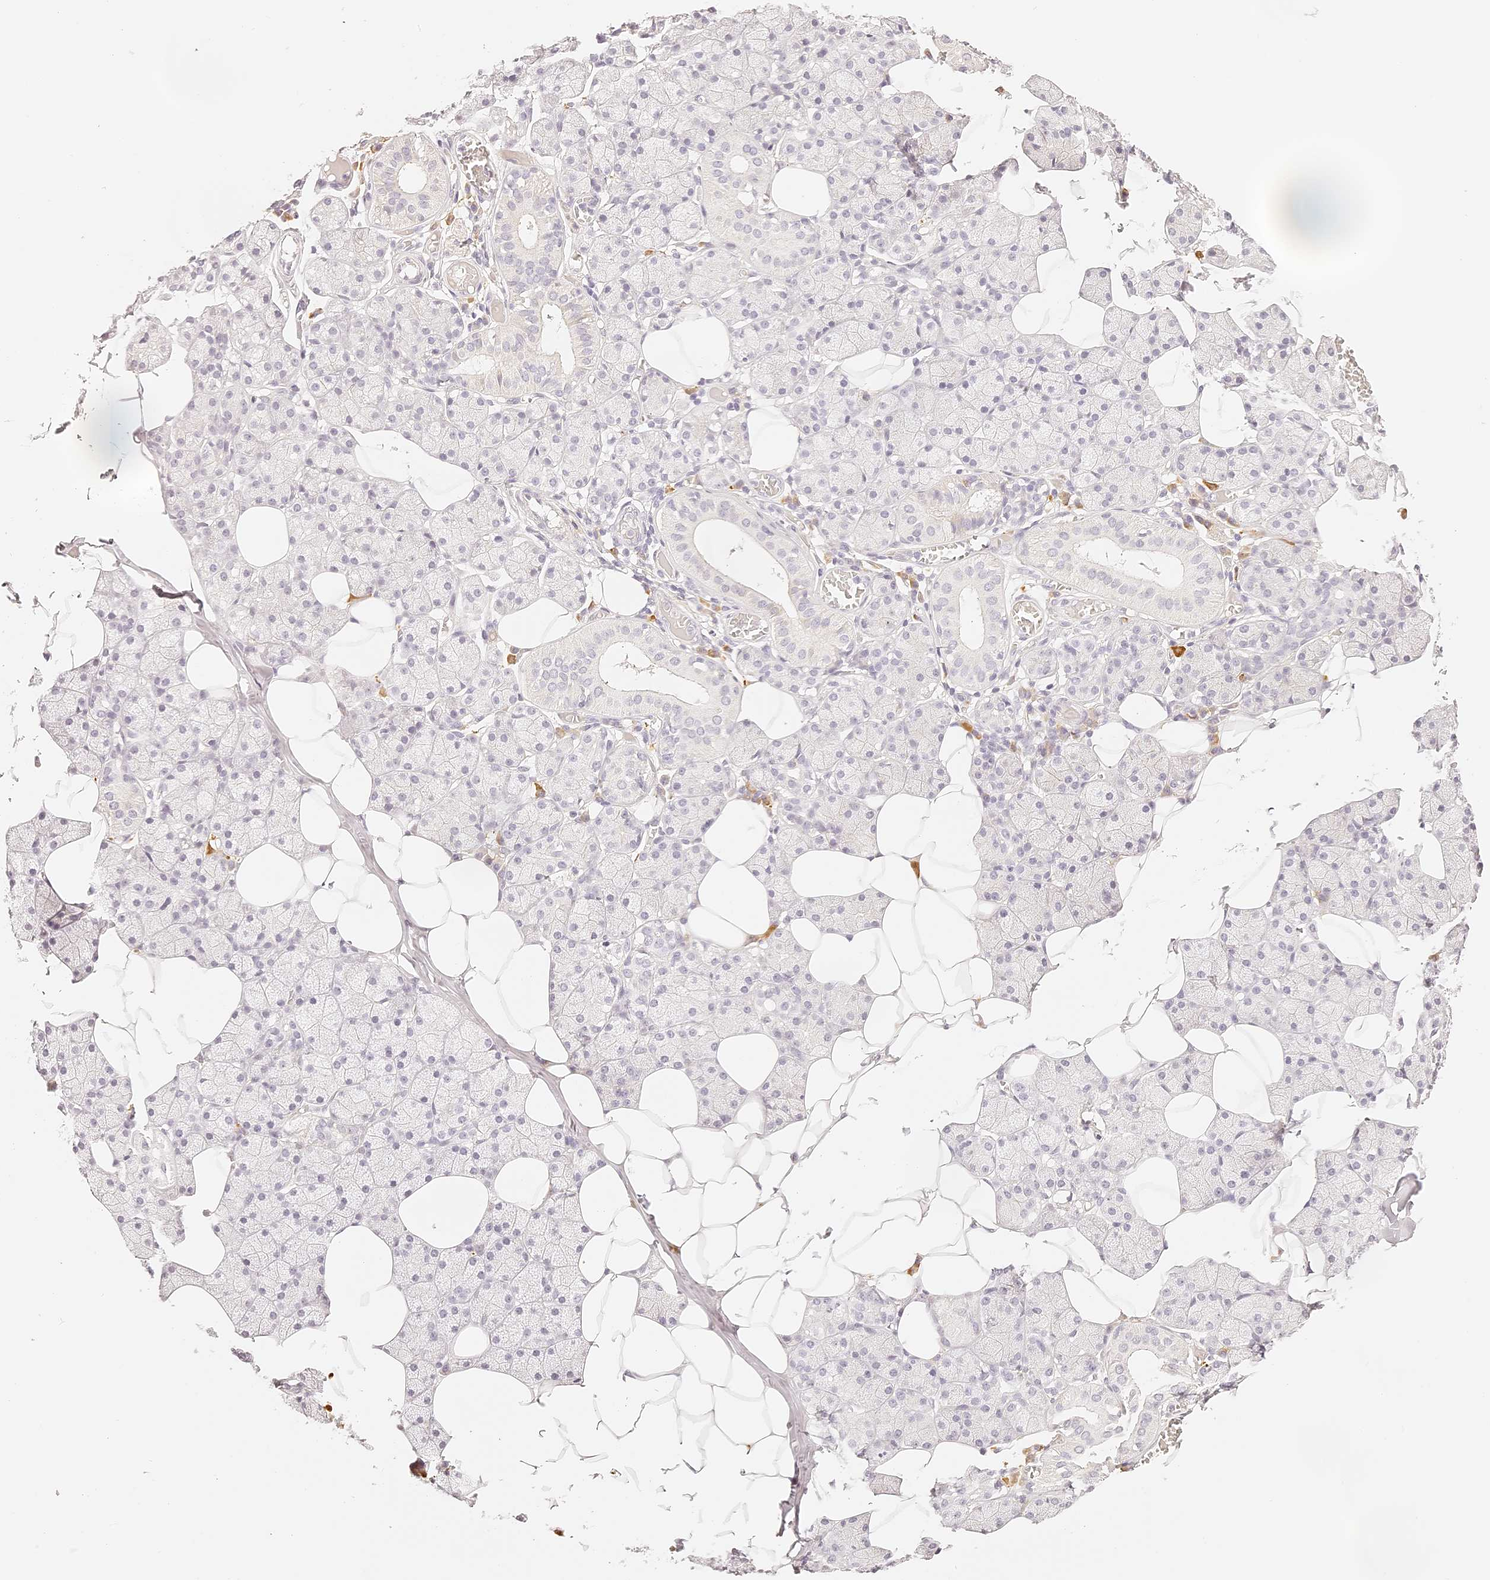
{"staining": {"intensity": "negative", "quantity": "none", "location": "none"}, "tissue": "salivary gland", "cell_type": "Glandular cells", "image_type": "normal", "snomed": [{"axis": "morphology", "description": "Normal tissue, NOS"}, {"axis": "topography", "description": "Salivary gland"}], "caption": "A high-resolution histopathology image shows IHC staining of benign salivary gland, which displays no significant staining in glandular cells.", "gene": "TRIM45", "patient": {"sex": "female", "age": 33}}